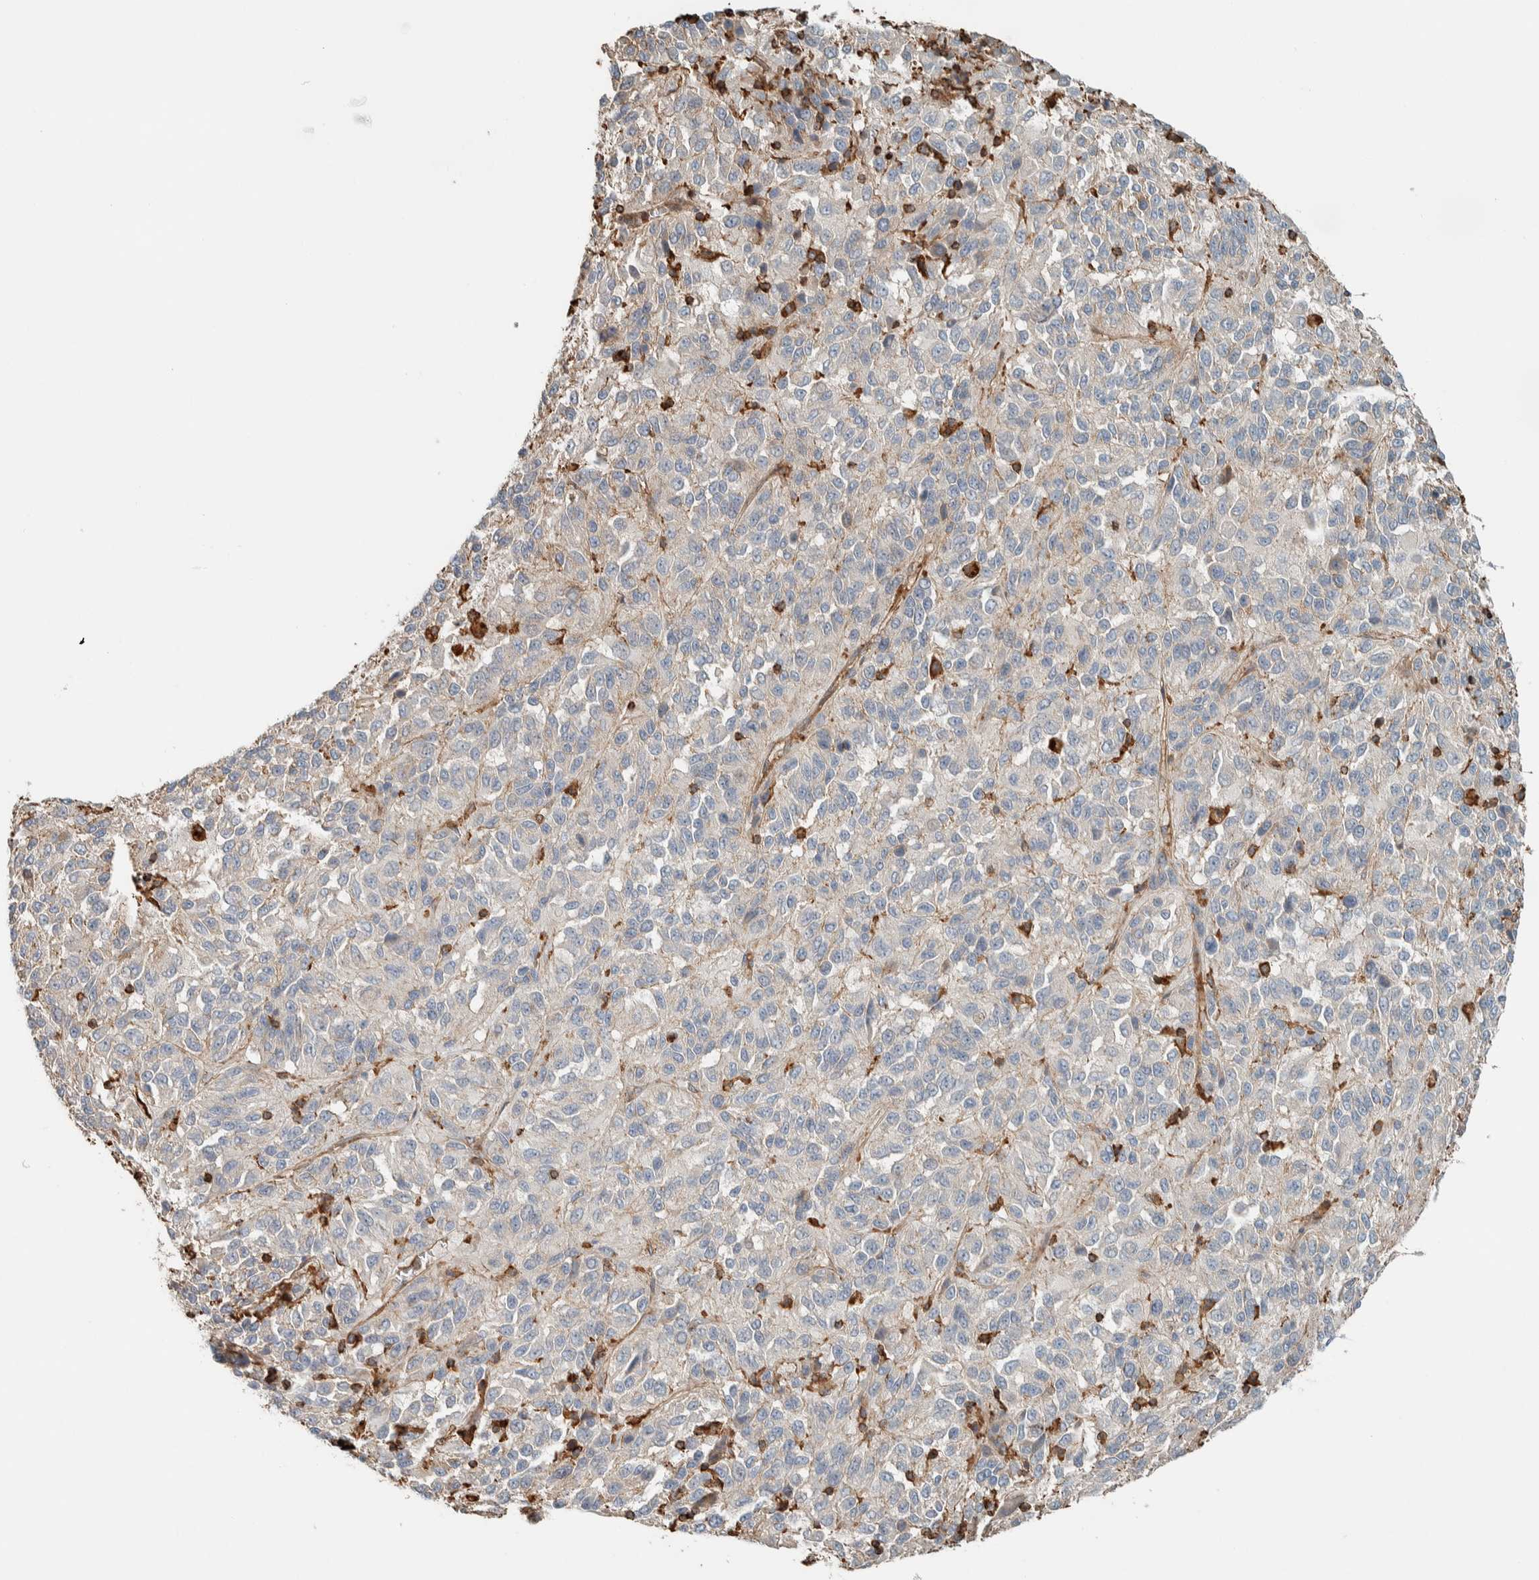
{"staining": {"intensity": "negative", "quantity": "none", "location": "none"}, "tissue": "melanoma", "cell_type": "Tumor cells", "image_type": "cancer", "snomed": [{"axis": "morphology", "description": "Malignant melanoma, Metastatic site"}, {"axis": "topography", "description": "Lung"}], "caption": "Immunohistochemical staining of human melanoma exhibits no significant staining in tumor cells.", "gene": "CTBP2", "patient": {"sex": "male", "age": 64}}